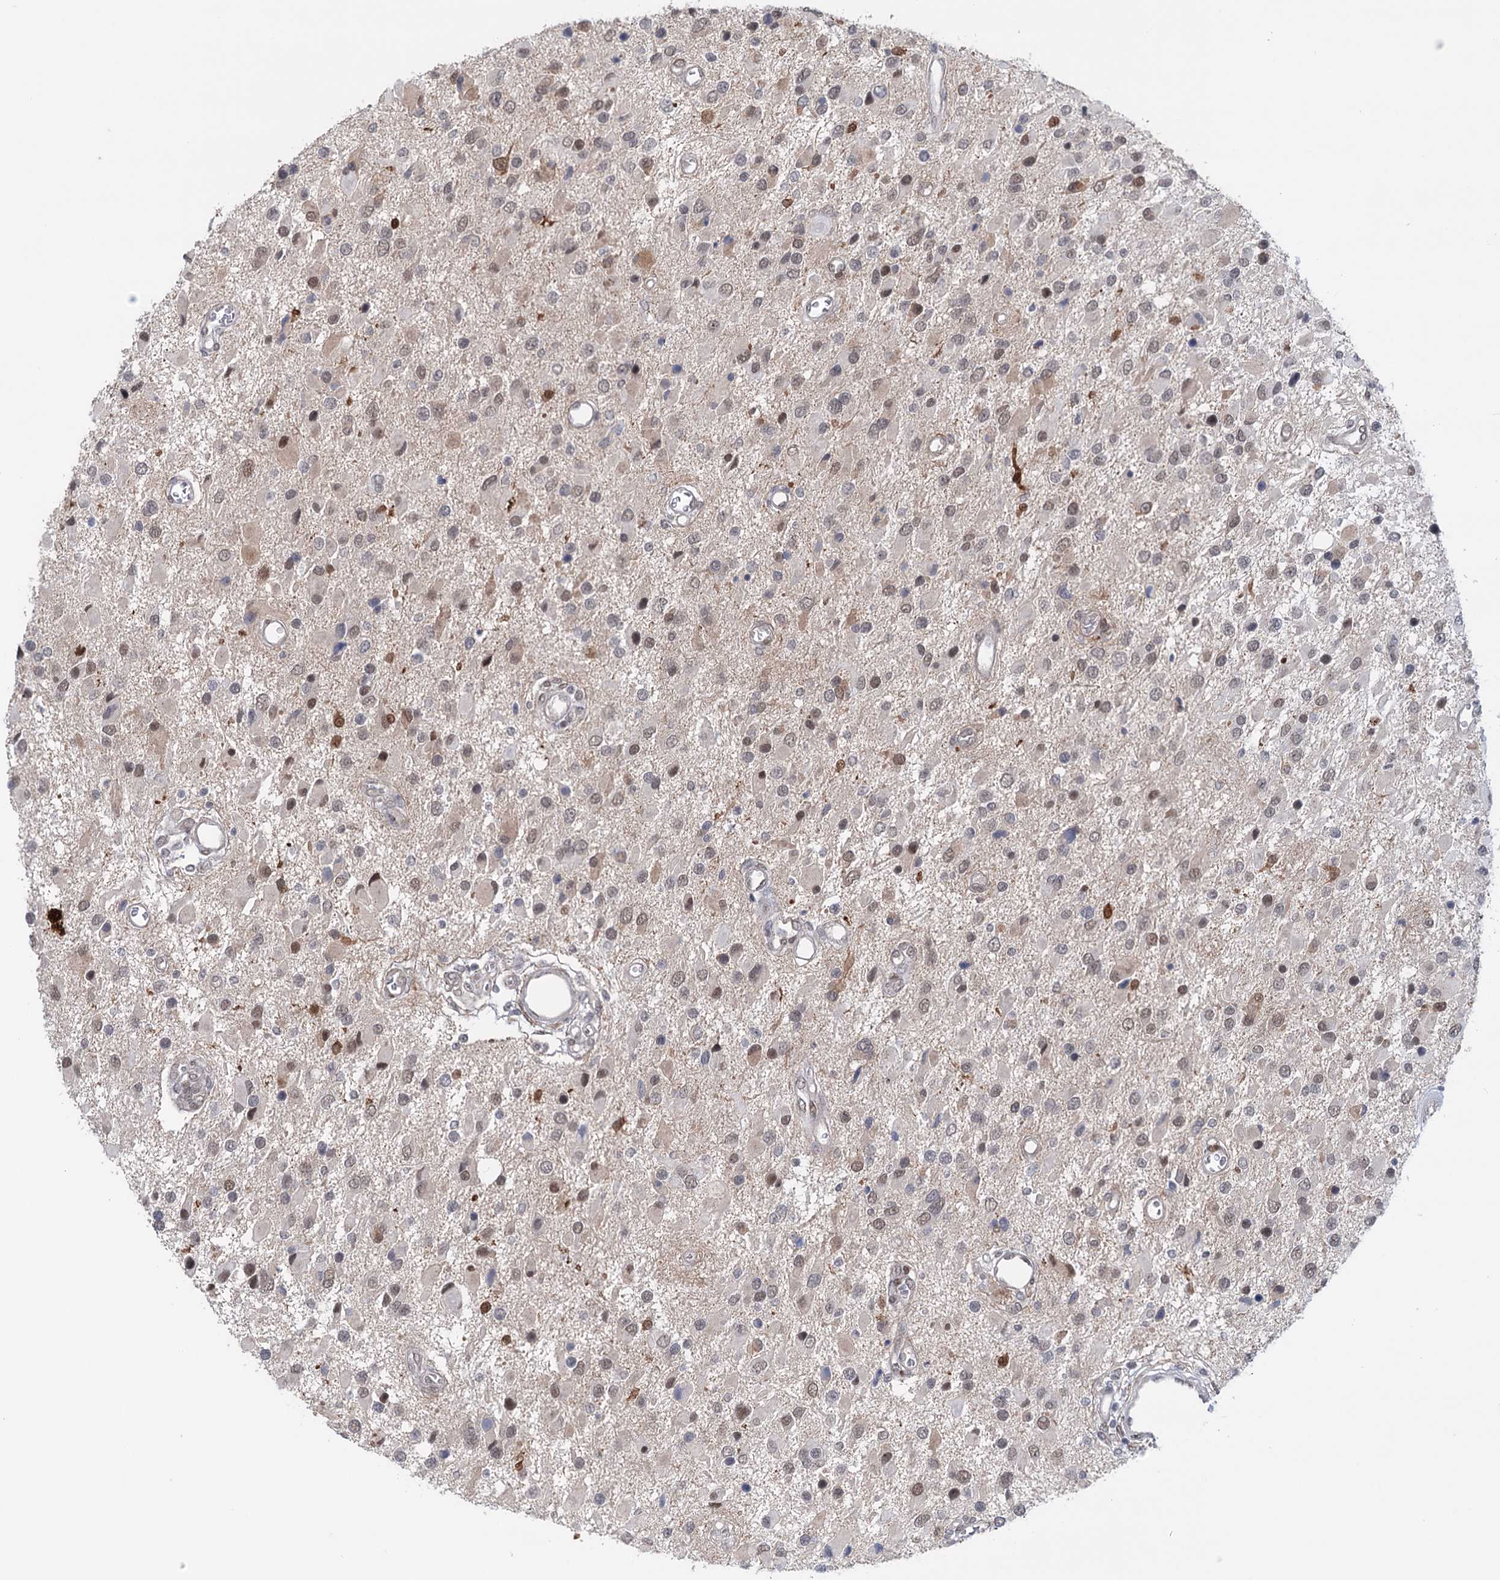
{"staining": {"intensity": "weak", "quantity": "25%-75%", "location": "nuclear"}, "tissue": "glioma", "cell_type": "Tumor cells", "image_type": "cancer", "snomed": [{"axis": "morphology", "description": "Glioma, malignant, High grade"}, {"axis": "topography", "description": "Brain"}], "caption": "The immunohistochemical stain shows weak nuclear positivity in tumor cells of glioma tissue. Nuclei are stained in blue.", "gene": "FAM53A", "patient": {"sex": "male", "age": 53}}